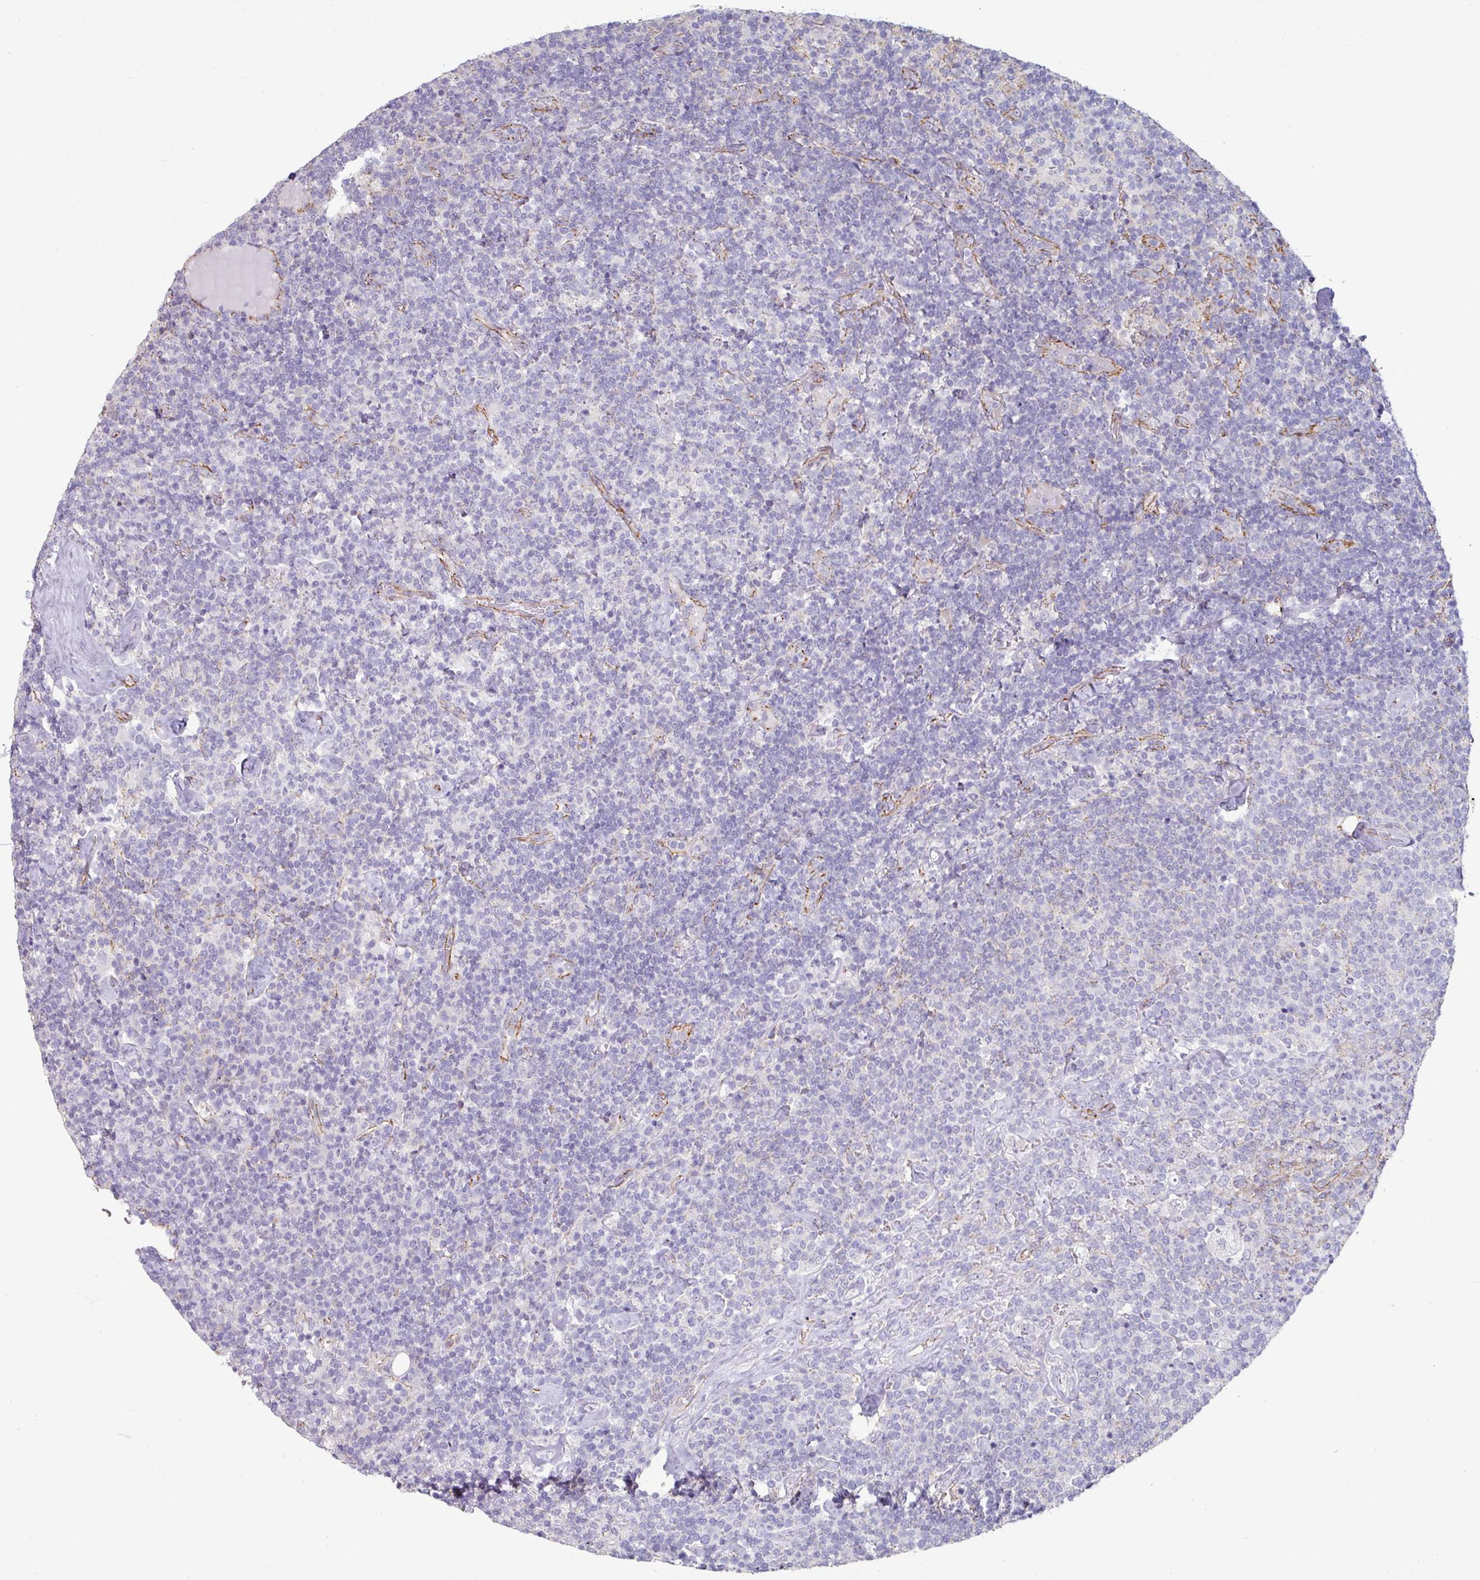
{"staining": {"intensity": "negative", "quantity": "none", "location": "none"}, "tissue": "lymphoma", "cell_type": "Tumor cells", "image_type": "cancer", "snomed": [{"axis": "morphology", "description": "Malignant lymphoma, non-Hodgkin's type, High grade"}, {"axis": "topography", "description": "Lymph node"}], "caption": "The photomicrograph reveals no staining of tumor cells in malignant lymphoma, non-Hodgkin's type (high-grade).", "gene": "JUP", "patient": {"sex": "male", "age": 61}}